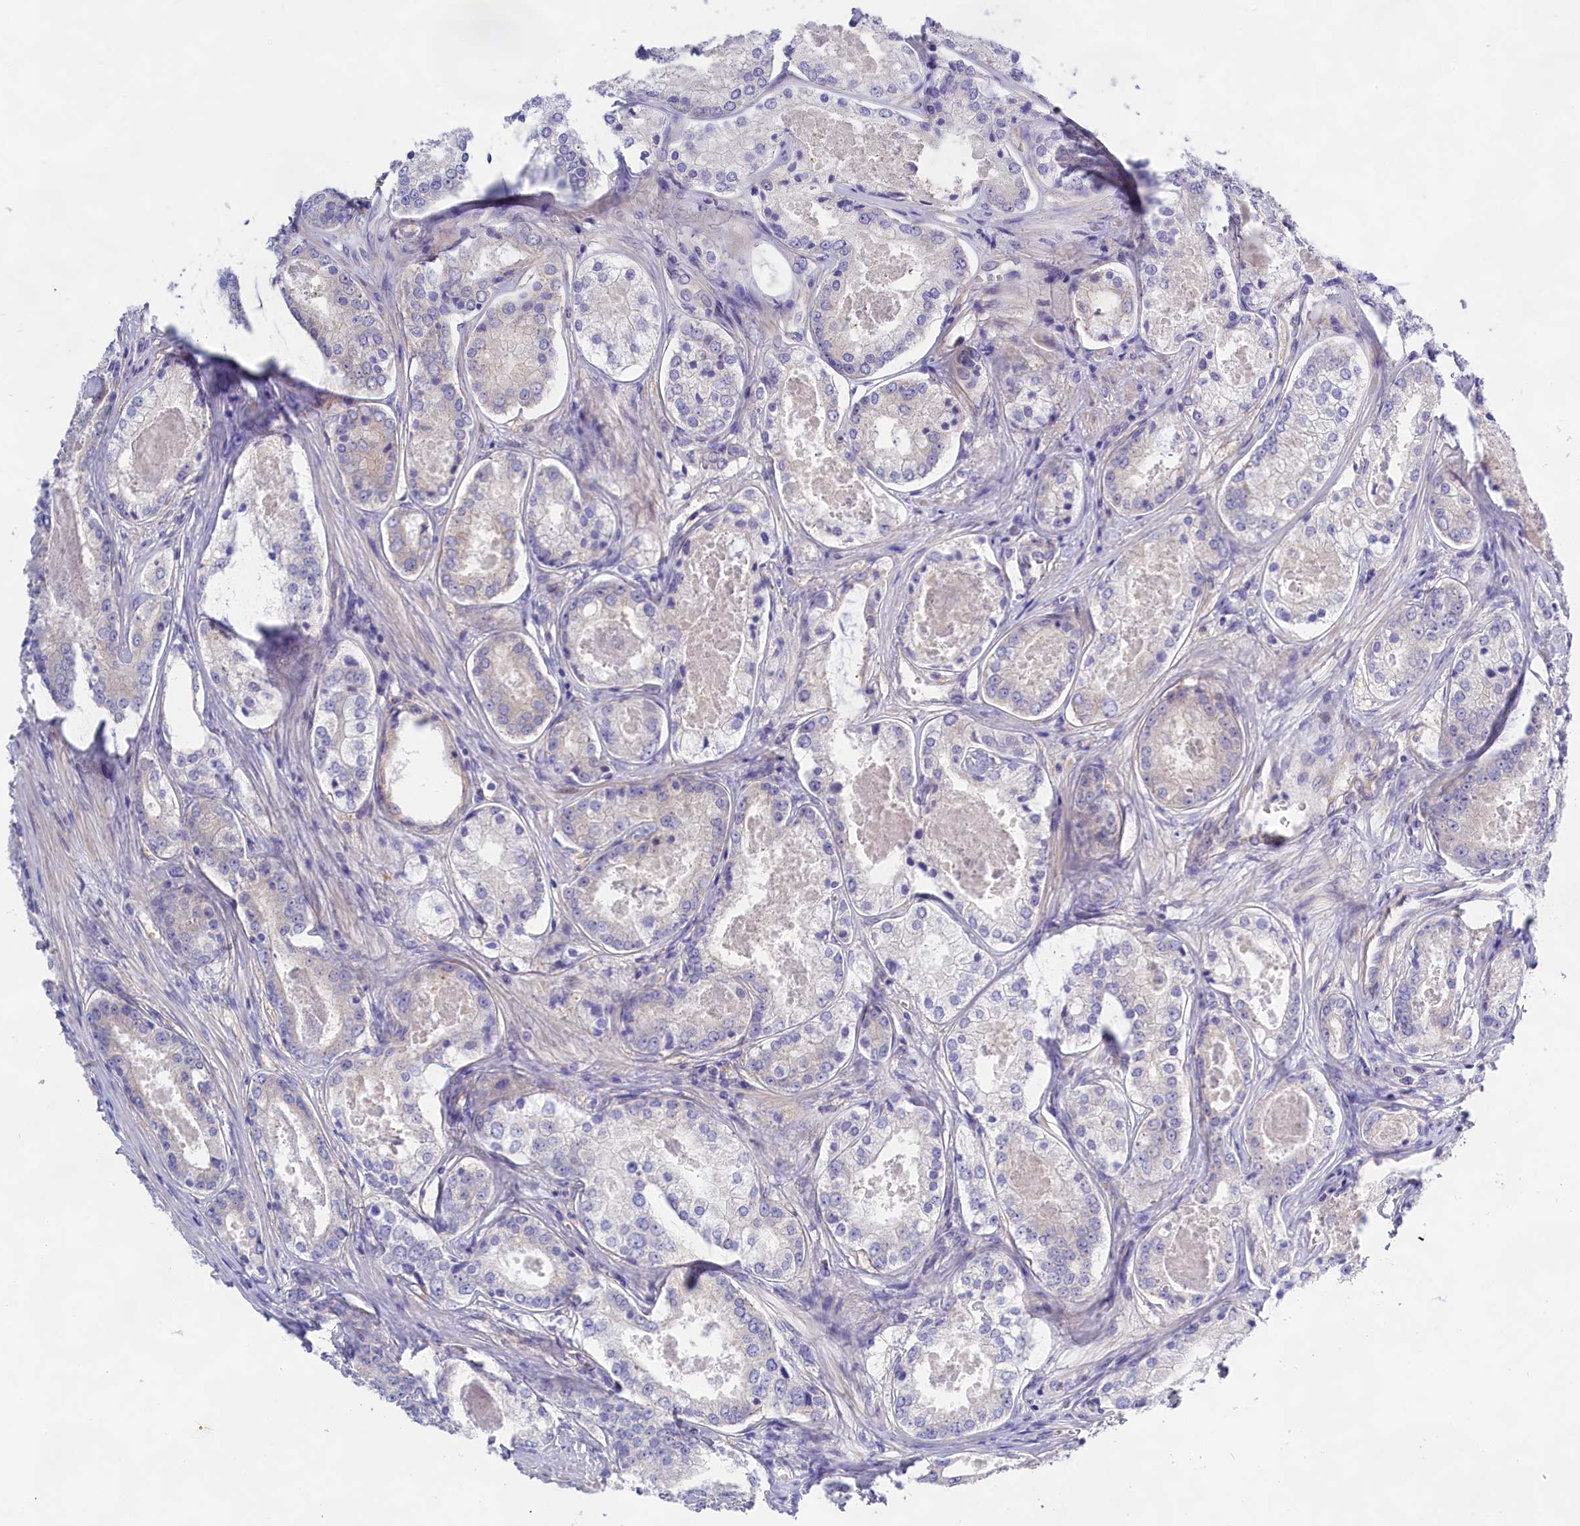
{"staining": {"intensity": "negative", "quantity": "none", "location": "none"}, "tissue": "prostate cancer", "cell_type": "Tumor cells", "image_type": "cancer", "snomed": [{"axis": "morphology", "description": "Adenocarcinoma, Low grade"}, {"axis": "topography", "description": "Prostate"}], "caption": "Immunohistochemistry (IHC) histopathology image of neoplastic tissue: low-grade adenocarcinoma (prostate) stained with DAB shows no significant protein expression in tumor cells.", "gene": "PPP1R13L", "patient": {"sex": "male", "age": 68}}